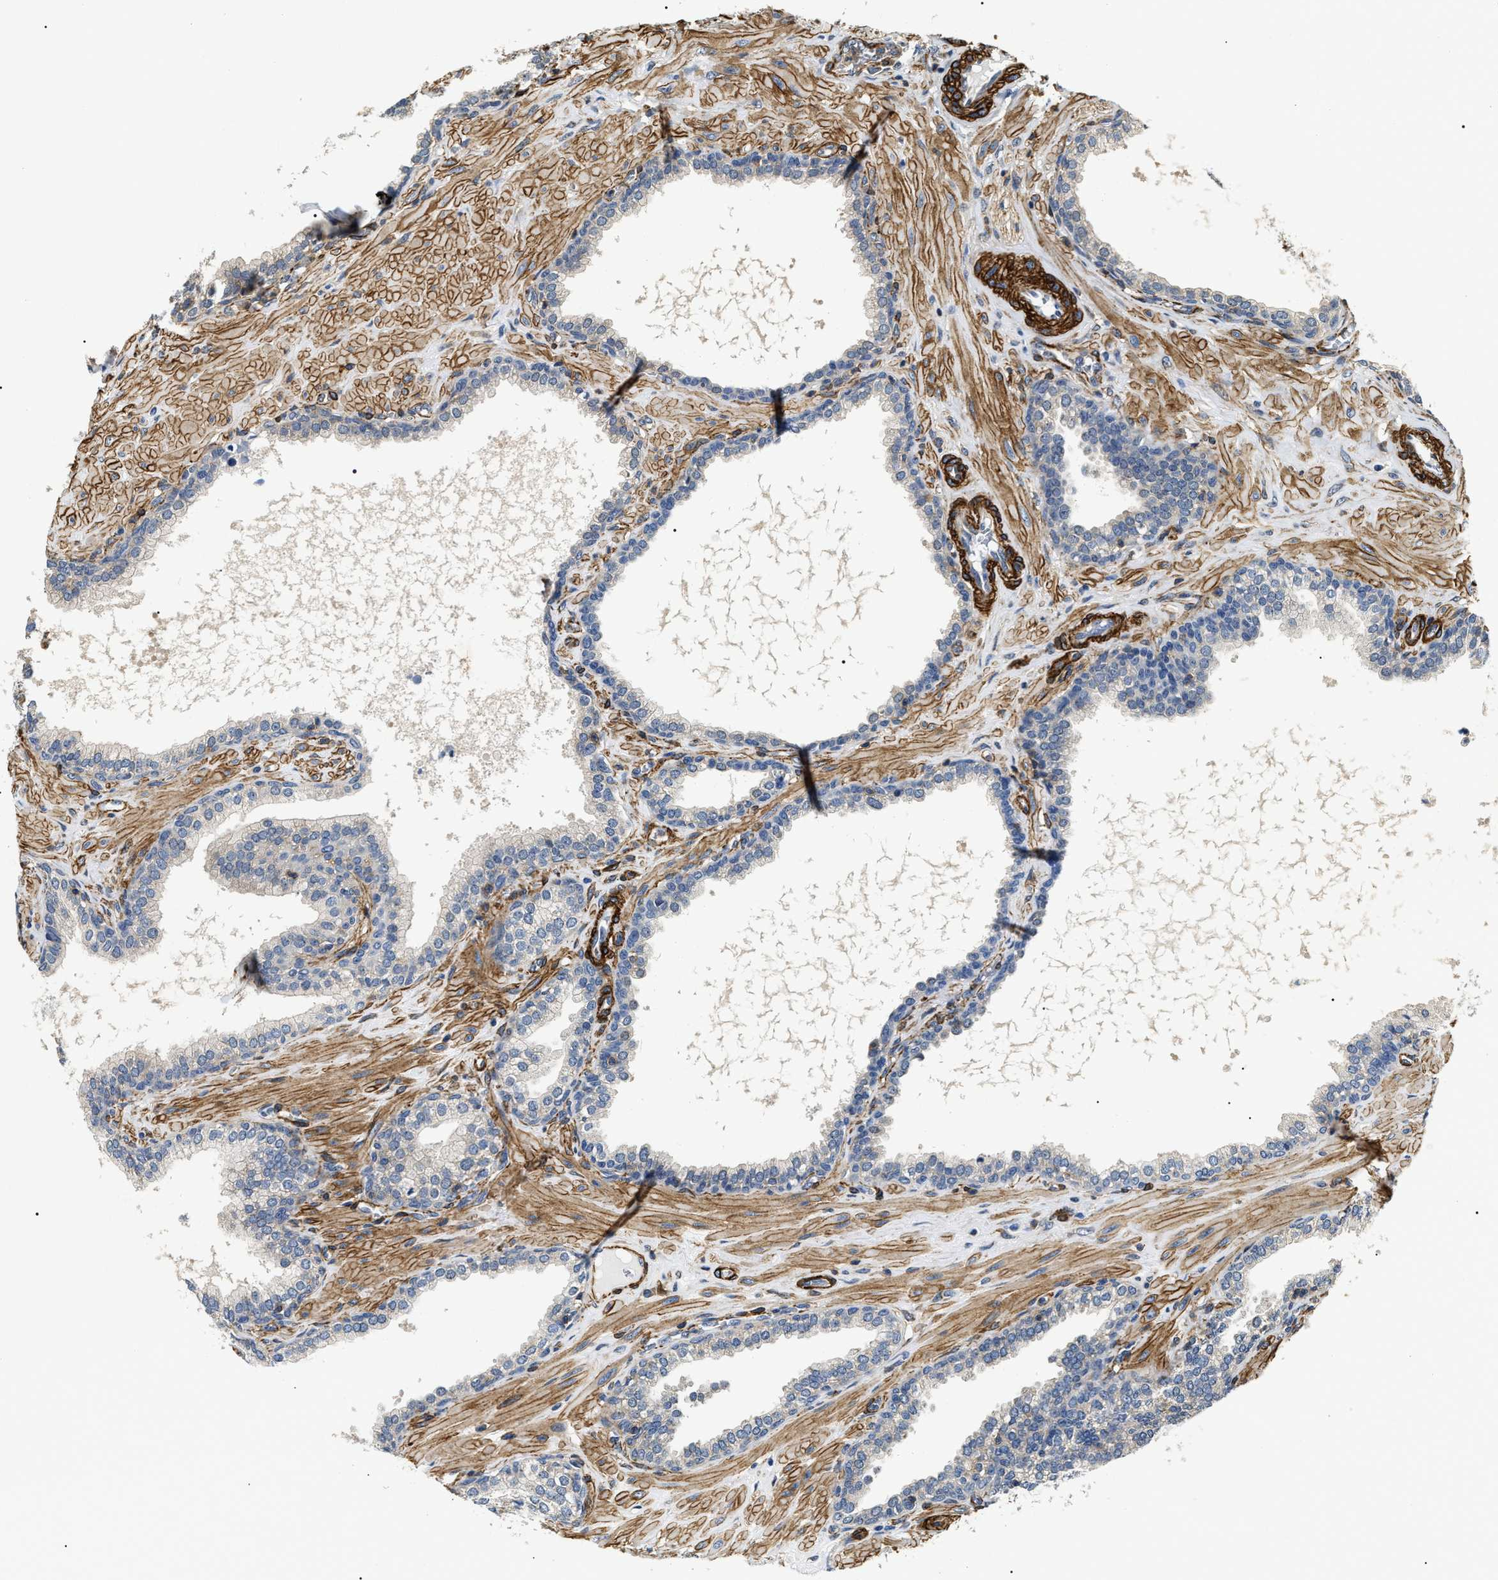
{"staining": {"intensity": "negative", "quantity": "none", "location": "none"}, "tissue": "prostate cancer", "cell_type": "Tumor cells", "image_type": "cancer", "snomed": [{"axis": "morphology", "description": "Adenocarcinoma, High grade"}, {"axis": "topography", "description": "Prostate"}], "caption": "Immunohistochemistry (IHC) histopathology image of neoplastic tissue: prostate cancer stained with DAB (3,3'-diaminobenzidine) displays no significant protein staining in tumor cells.", "gene": "ZC3HAV1L", "patient": {"sex": "male", "age": 52}}